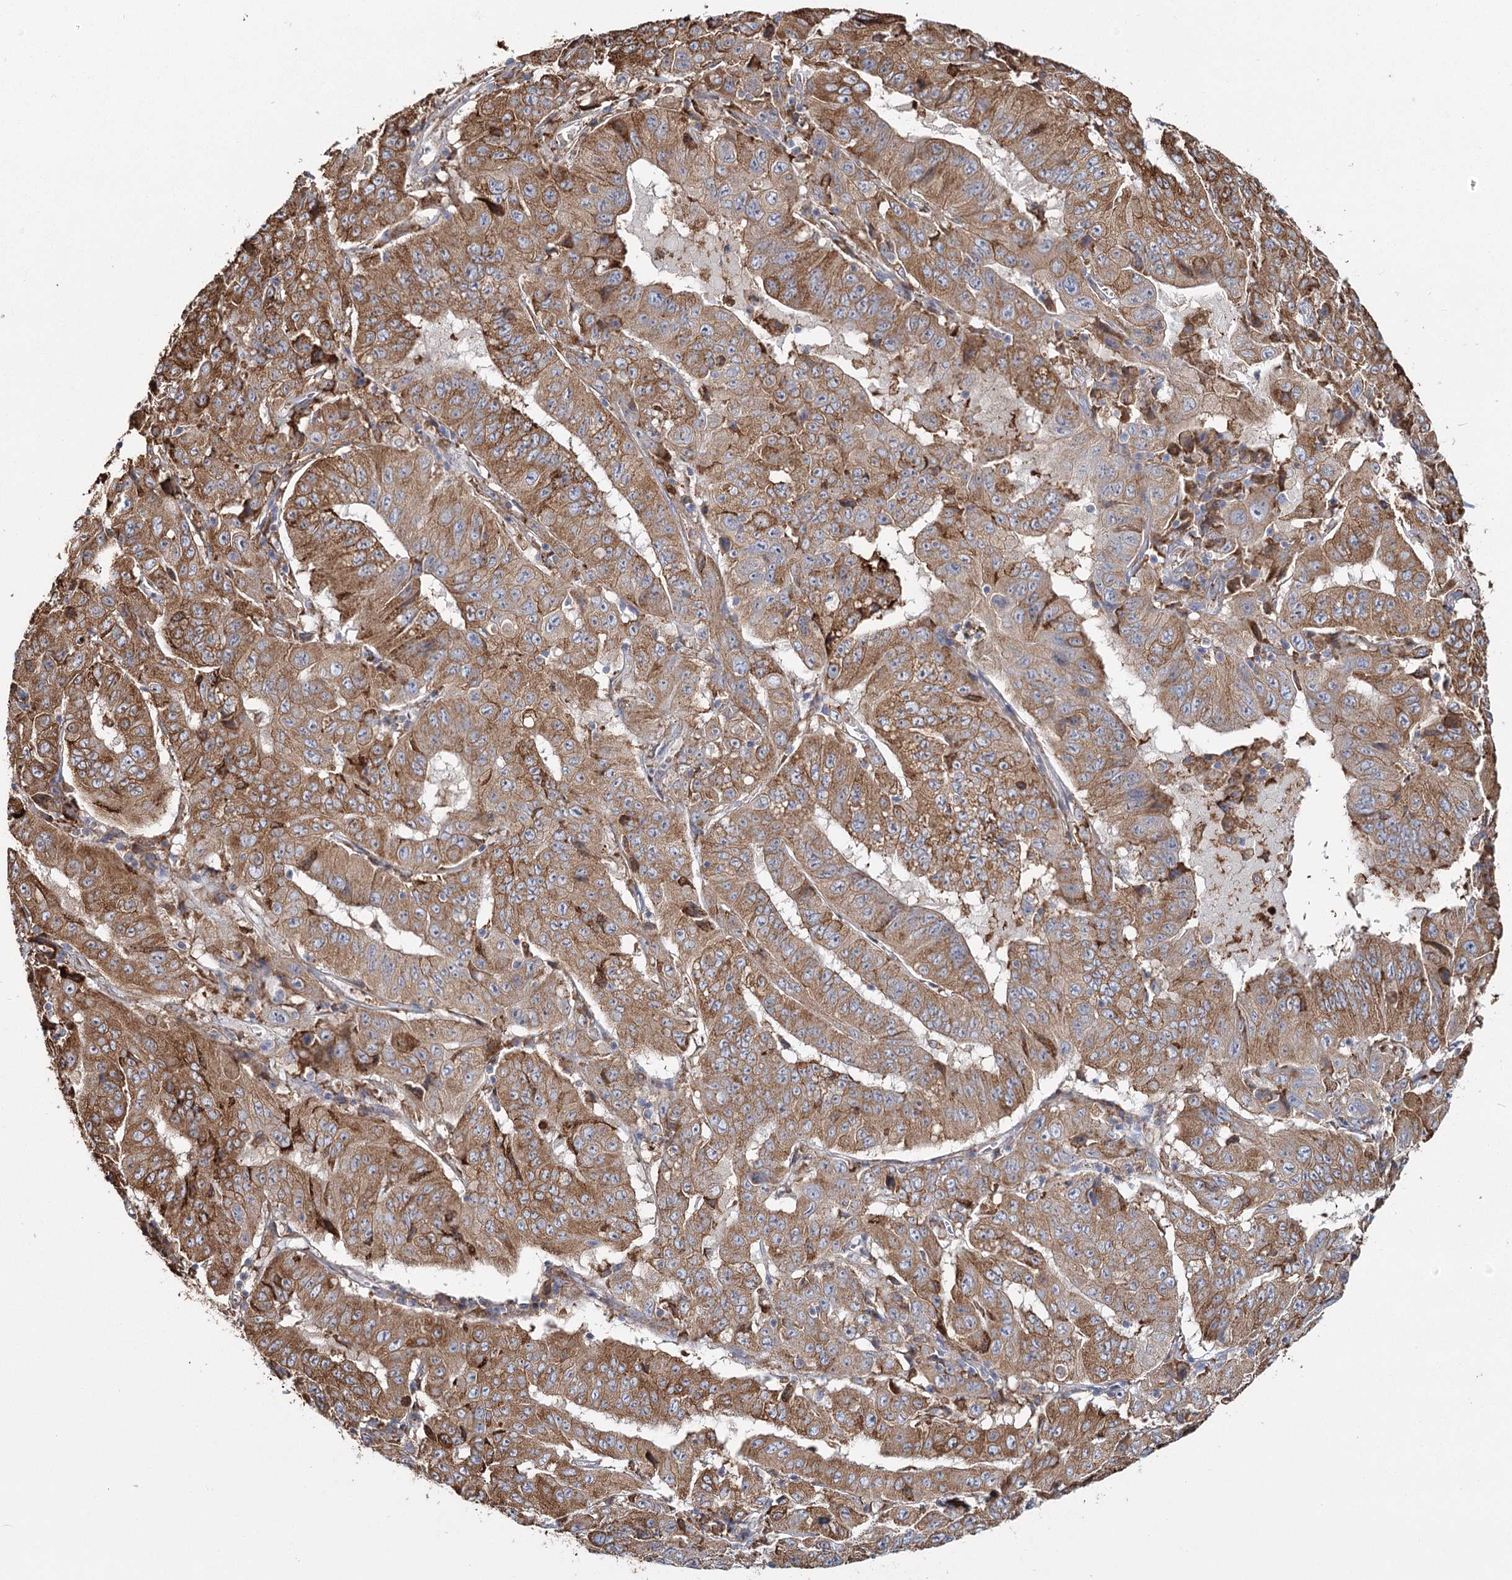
{"staining": {"intensity": "moderate", "quantity": ">75%", "location": "cytoplasmic/membranous"}, "tissue": "pancreatic cancer", "cell_type": "Tumor cells", "image_type": "cancer", "snomed": [{"axis": "morphology", "description": "Adenocarcinoma, NOS"}, {"axis": "topography", "description": "Pancreas"}], "caption": "Adenocarcinoma (pancreatic) was stained to show a protein in brown. There is medium levels of moderate cytoplasmic/membranous positivity in about >75% of tumor cells.", "gene": "ZCCHC9", "patient": {"sex": "male", "age": 63}}